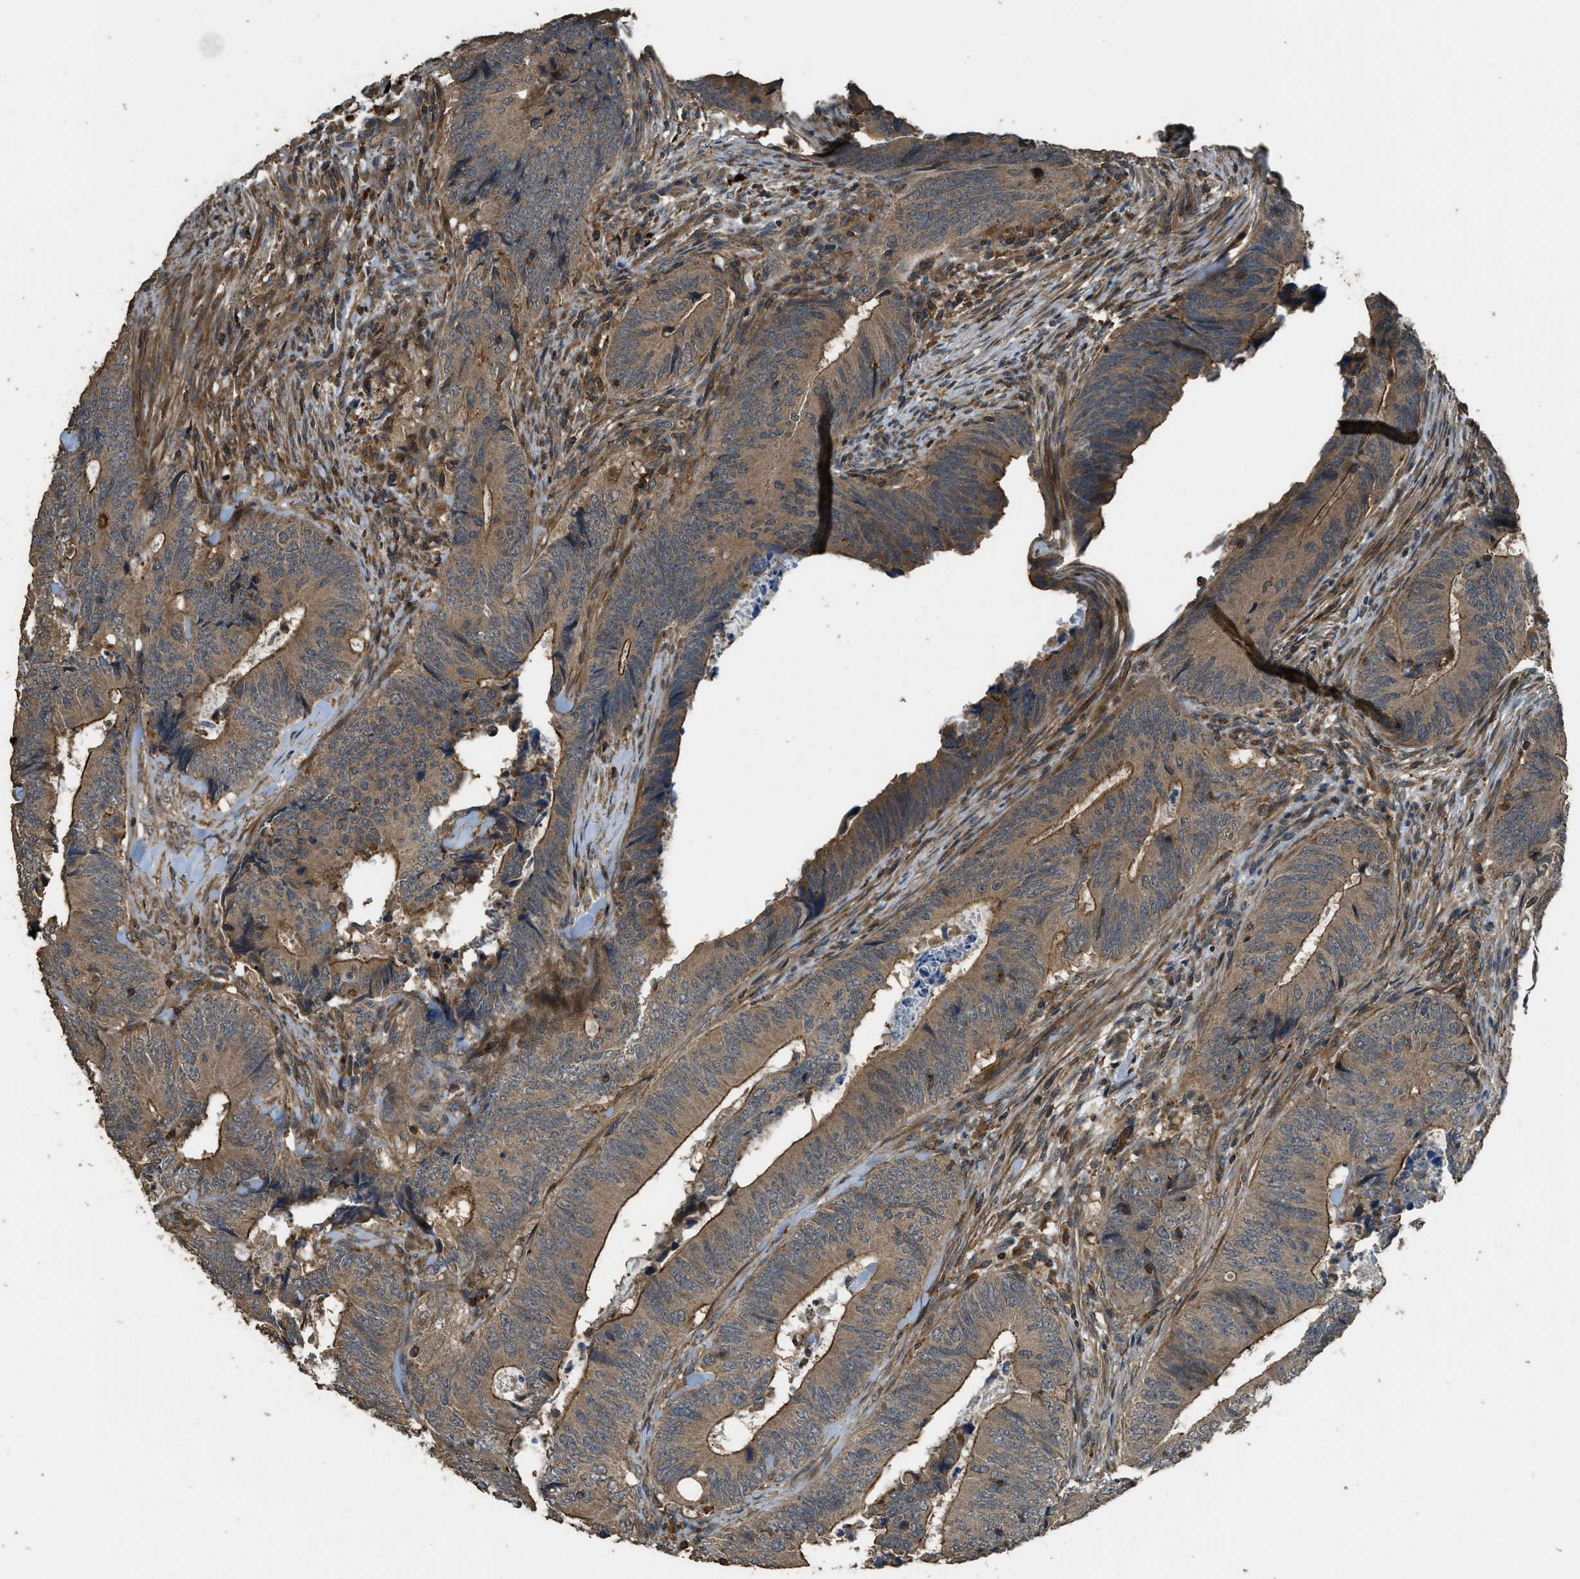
{"staining": {"intensity": "moderate", "quantity": ">75%", "location": "cytoplasmic/membranous"}, "tissue": "colorectal cancer", "cell_type": "Tumor cells", "image_type": "cancer", "snomed": [{"axis": "morphology", "description": "Normal tissue, NOS"}, {"axis": "morphology", "description": "Adenocarcinoma, NOS"}, {"axis": "topography", "description": "Colon"}], "caption": "Colorectal adenocarcinoma stained with DAB IHC displays medium levels of moderate cytoplasmic/membranous staining in approximately >75% of tumor cells.", "gene": "PPP6R3", "patient": {"sex": "male", "age": 56}}